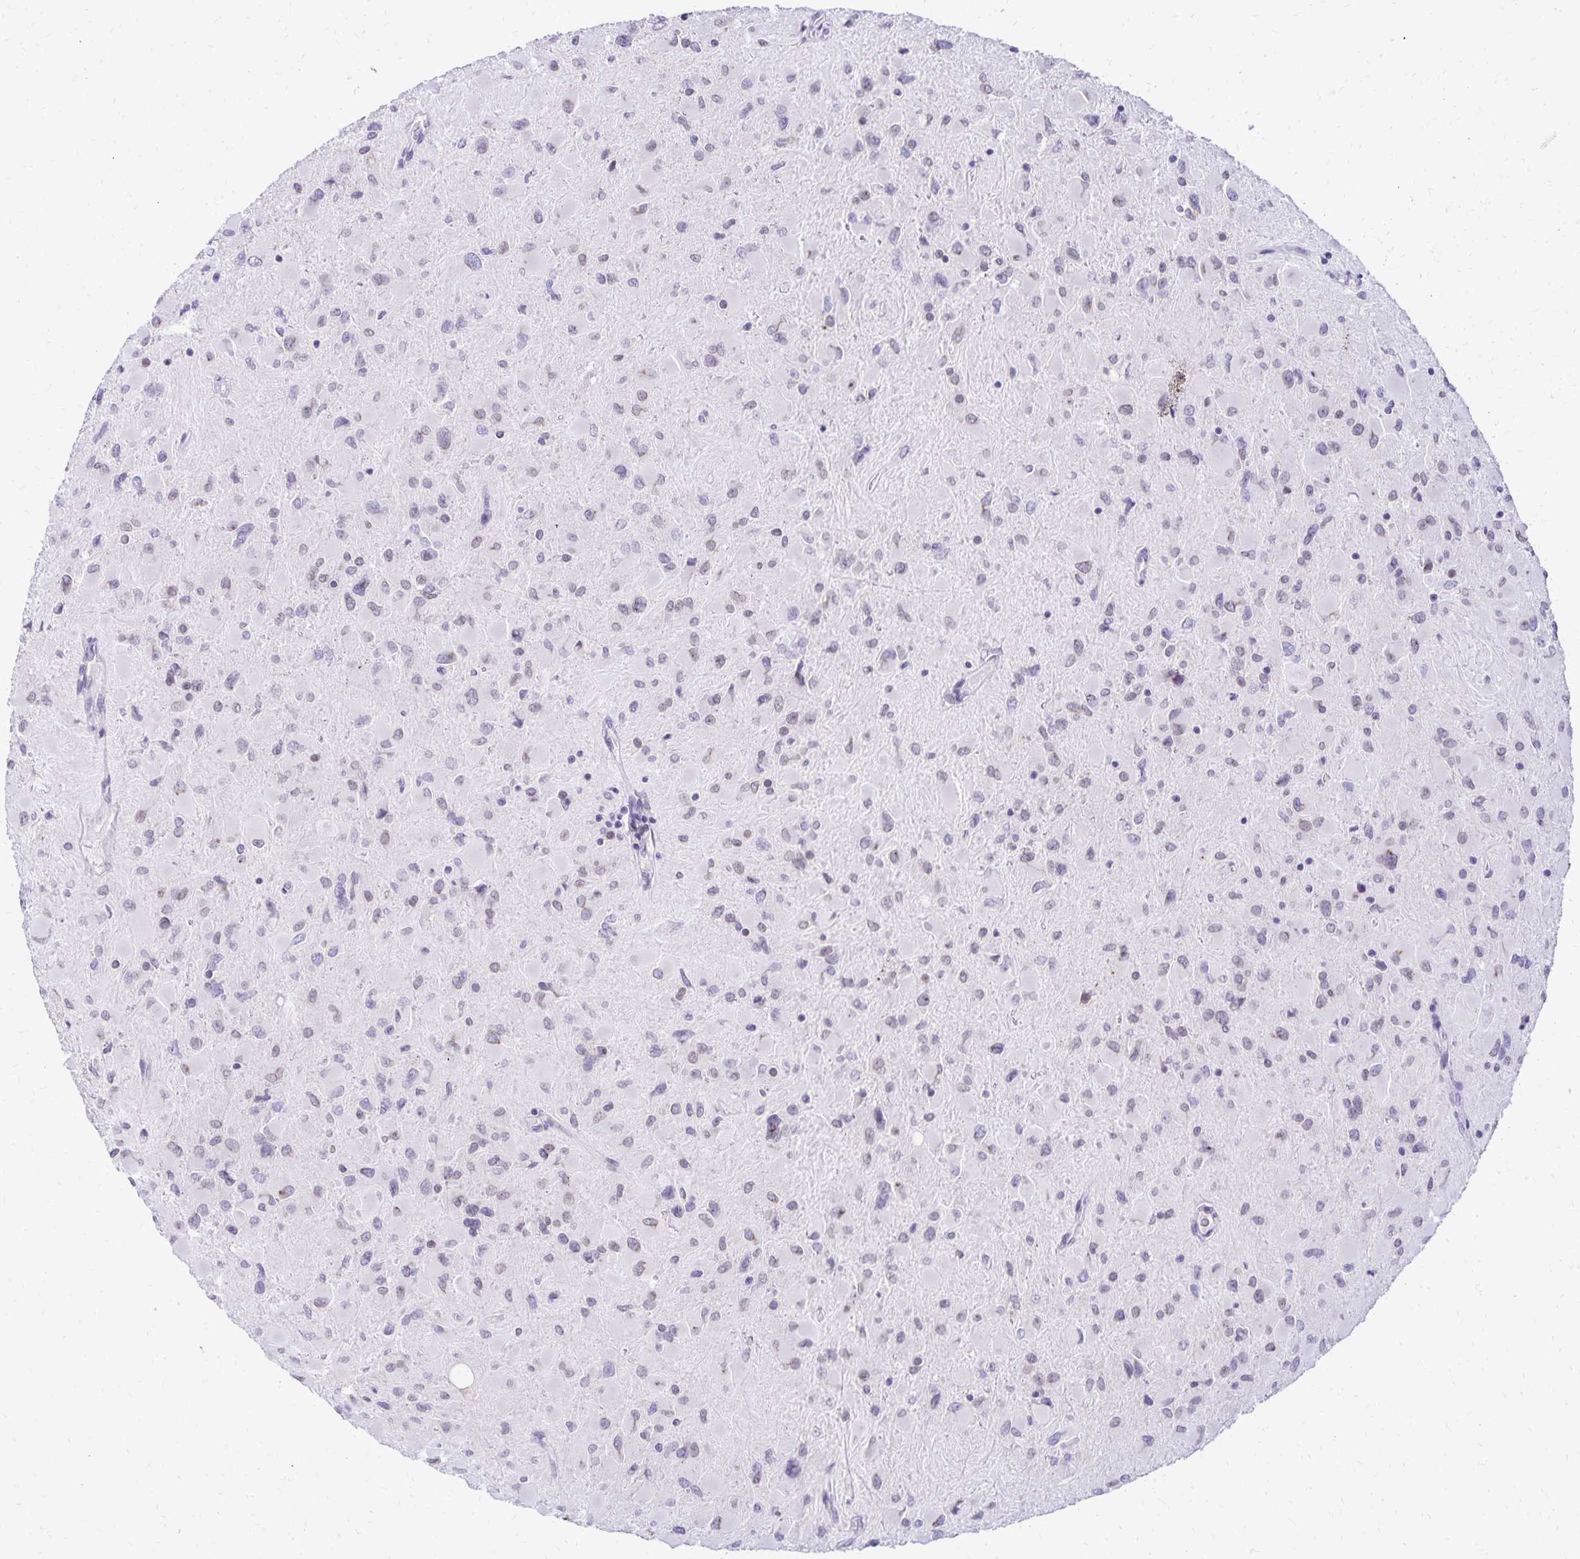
{"staining": {"intensity": "negative", "quantity": "none", "location": "none"}, "tissue": "glioma", "cell_type": "Tumor cells", "image_type": "cancer", "snomed": [{"axis": "morphology", "description": "Glioma, malignant, High grade"}, {"axis": "topography", "description": "Cerebral cortex"}], "caption": "Histopathology image shows no protein positivity in tumor cells of malignant glioma (high-grade) tissue.", "gene": "FAM166C", "patient": {"sex": "female", "age": 36}}